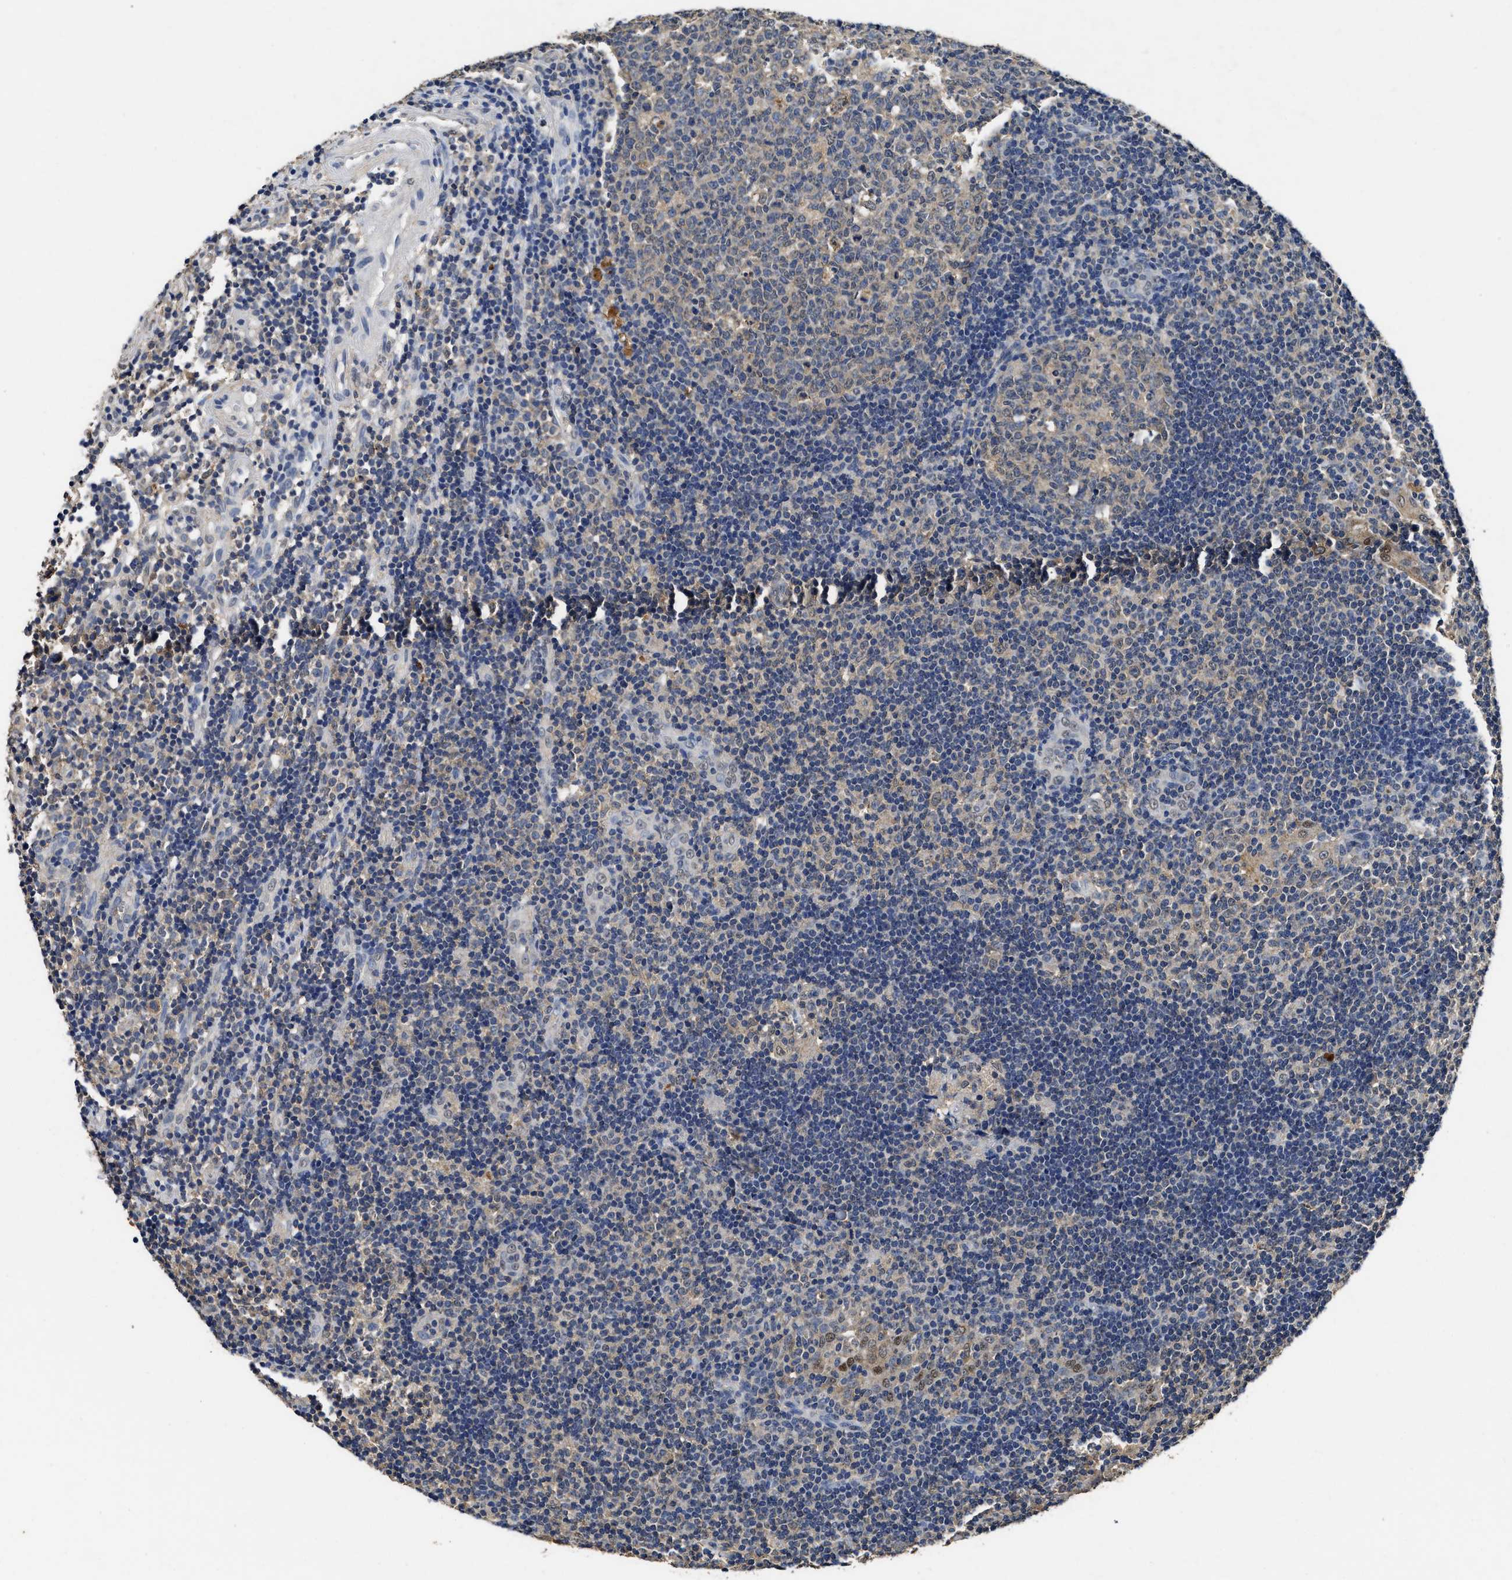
{"staining": {"intensity": "weak", "quantity": ">75%", "location": "cytoplasmic/membranous"}, "tissue": "tonsil", "cell_type": "Germinal center cells", "image_type": "normal", "snomed": [{"axis": "morphology", "description": "Normal tissue, NOS"}, {"axis": "topography", "description": "Tonsil"}], "caption": "Immunohistochemical staining of normal tonsil exhibits weak cytoplasmic/membranous protein positivity in approximately >75% of germinal center cells. Nuclei are stained in blue.", "gene": "CTNNA1", "patient": {"sex": "female", "age": 40}}